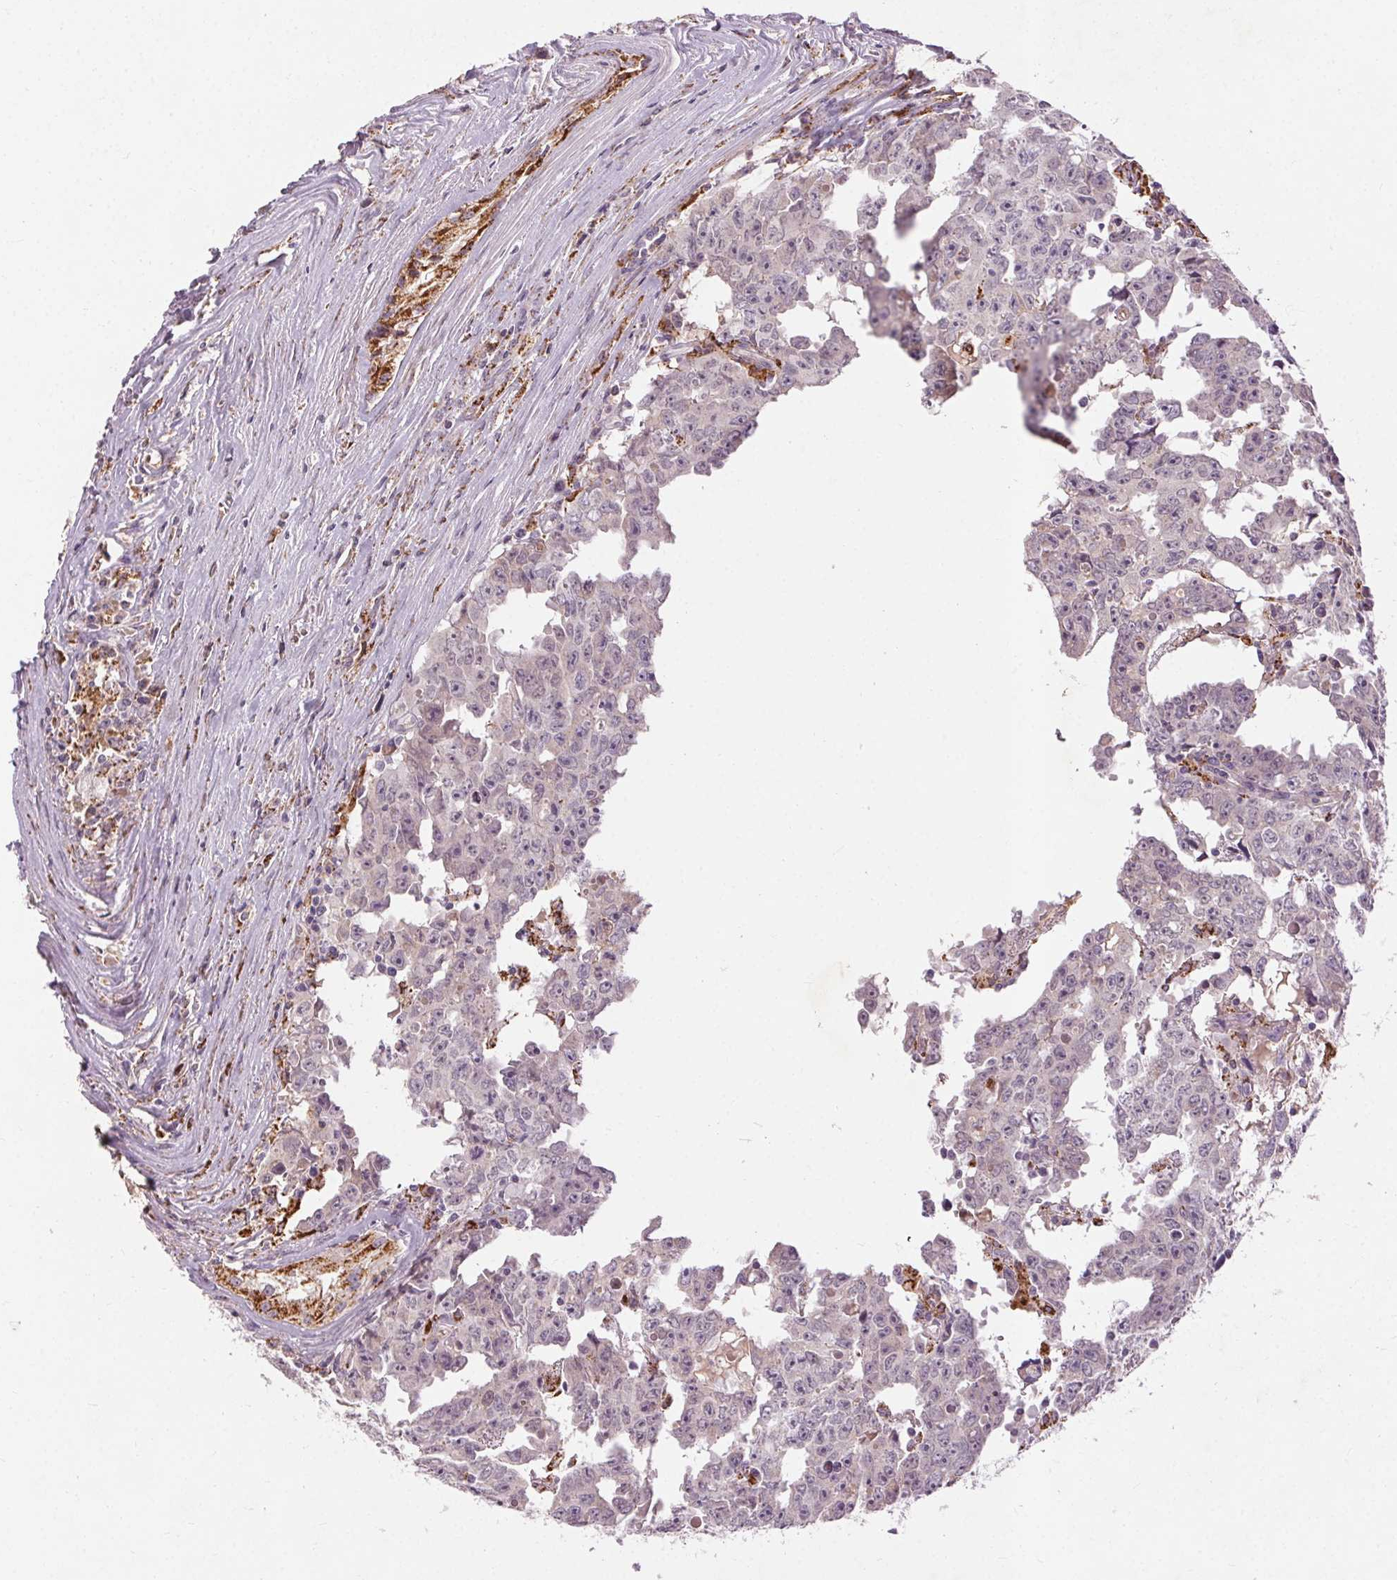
{"staining": {"intensity": "negative", "quantity": "none", "location": "none"}, "tissue": "testis cancer", "cell_type": "Tumor cells", "image_type": "cancer", "snomed": [{"axis": "morphology", "description": "Carcinoma, Embryonal, NOS"}, {"axis": "topography", "description": "Testis"}], "caption": "DAB immunohistochemical staining of human embryonal carcinoma (testis) demonstrates no significant positivity in tumor cells. (Stains: DAB (3,3'-diaminobenzidine) immunohistochemistry (IHC) with hematoxylin counter stain, Microscopy: brightfield microscopy at high magnification).", "gene": "REP15", "patient": {"sex": "male", "age": 22}}